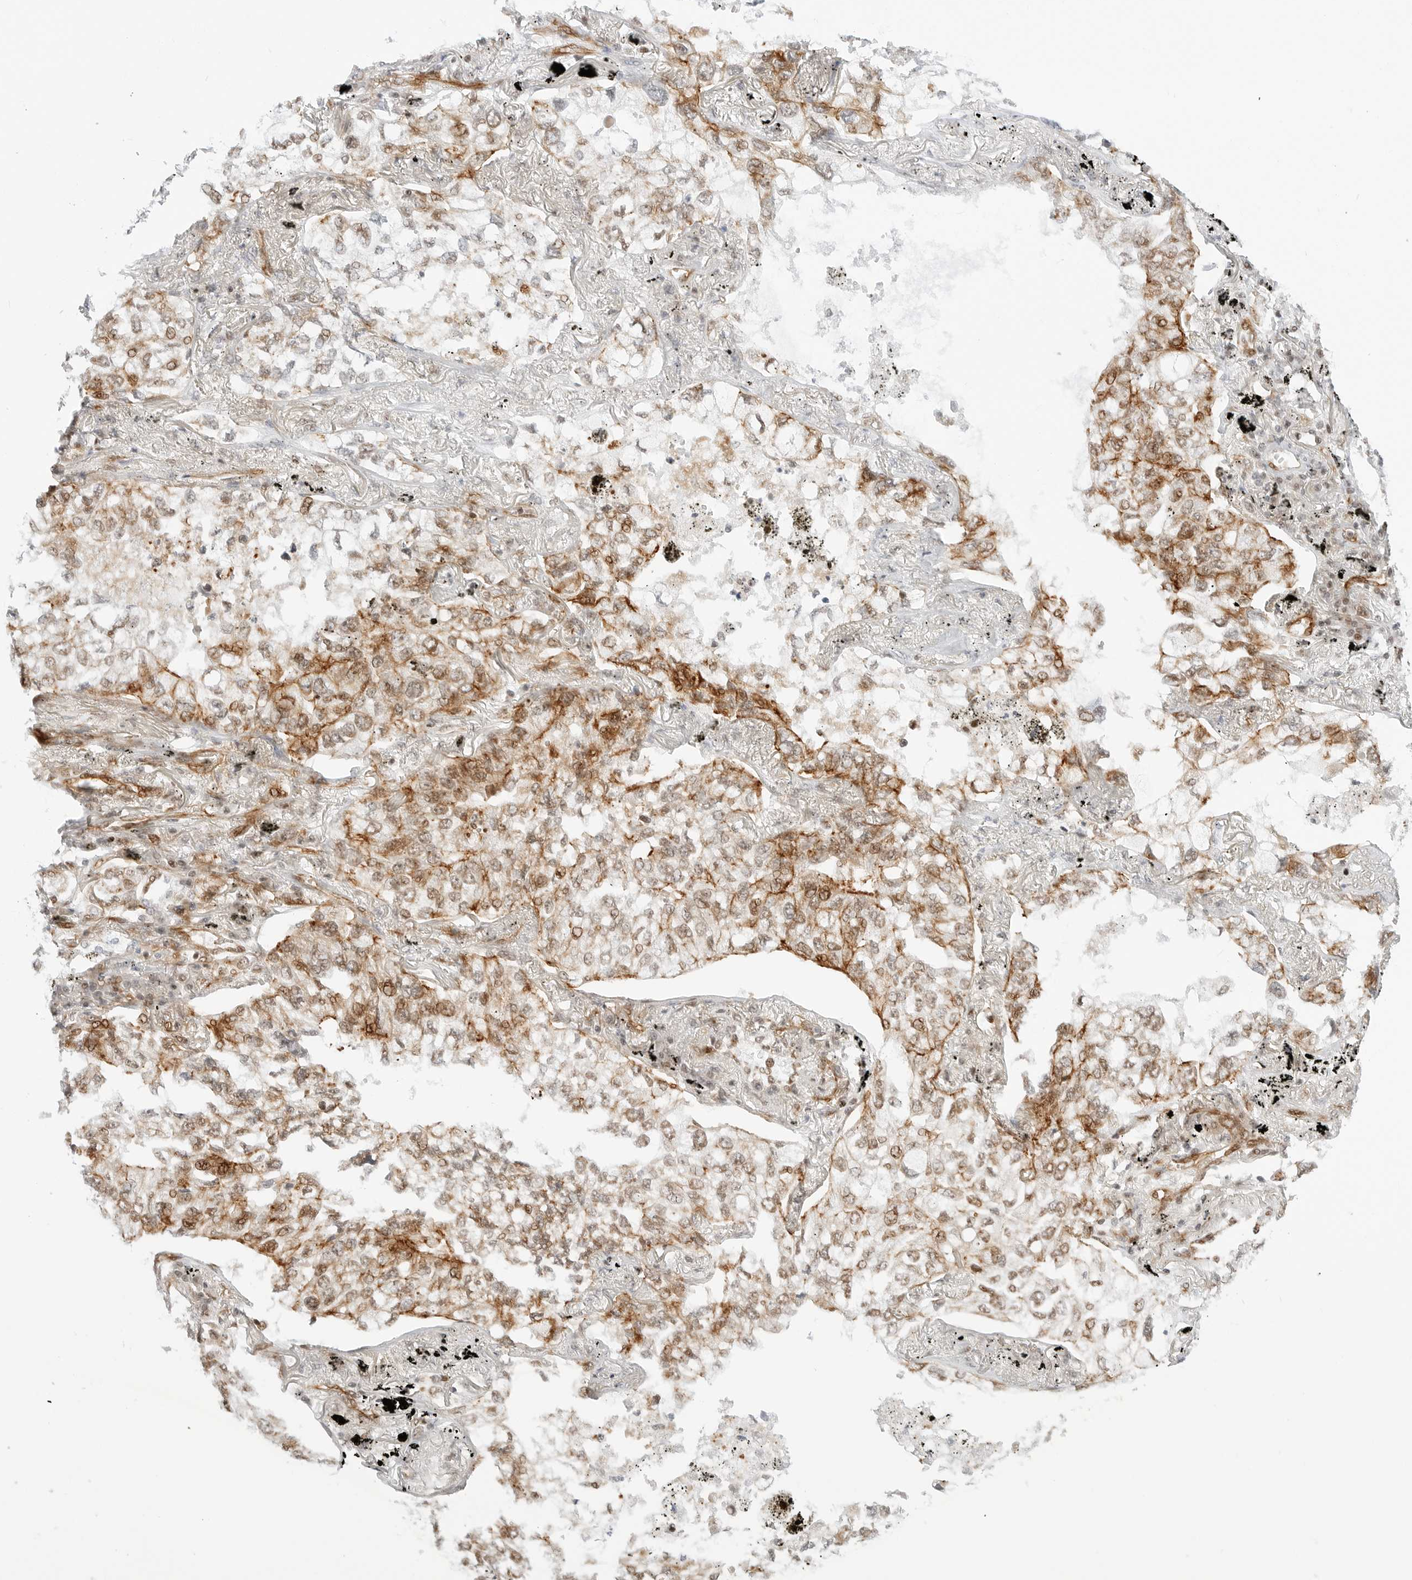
{"staining": {"intensity": "moderate", "quantity": "<25%", "location": "cytoplasmic/membranous,nuclear"}, "tissue": "lung cancer", "cell_type": "Tumor cells", "image_type": "cancer", "snomed": [{"axis": "morphology", "description": "Adenocarcinoma, NOS"}, {"axis": "topography", "description": "Lung"}], "caption": "Immunohistochemistry staining of lung cancer, which shows low levels of moderate cytoplasmic/membranous and nuclear positivity in approximately <25% of tumor cells indicating moderate cytoplasmic/membranous and nuclear protein positivity. The staining was performed using DAB (3,3'-diaminobenzidine) (brown) for protein detection and nuclei were counterstained in hematoxylin (blue).", "gene": "ZNF613", "patient": {"sex": "male", "age": 65}}